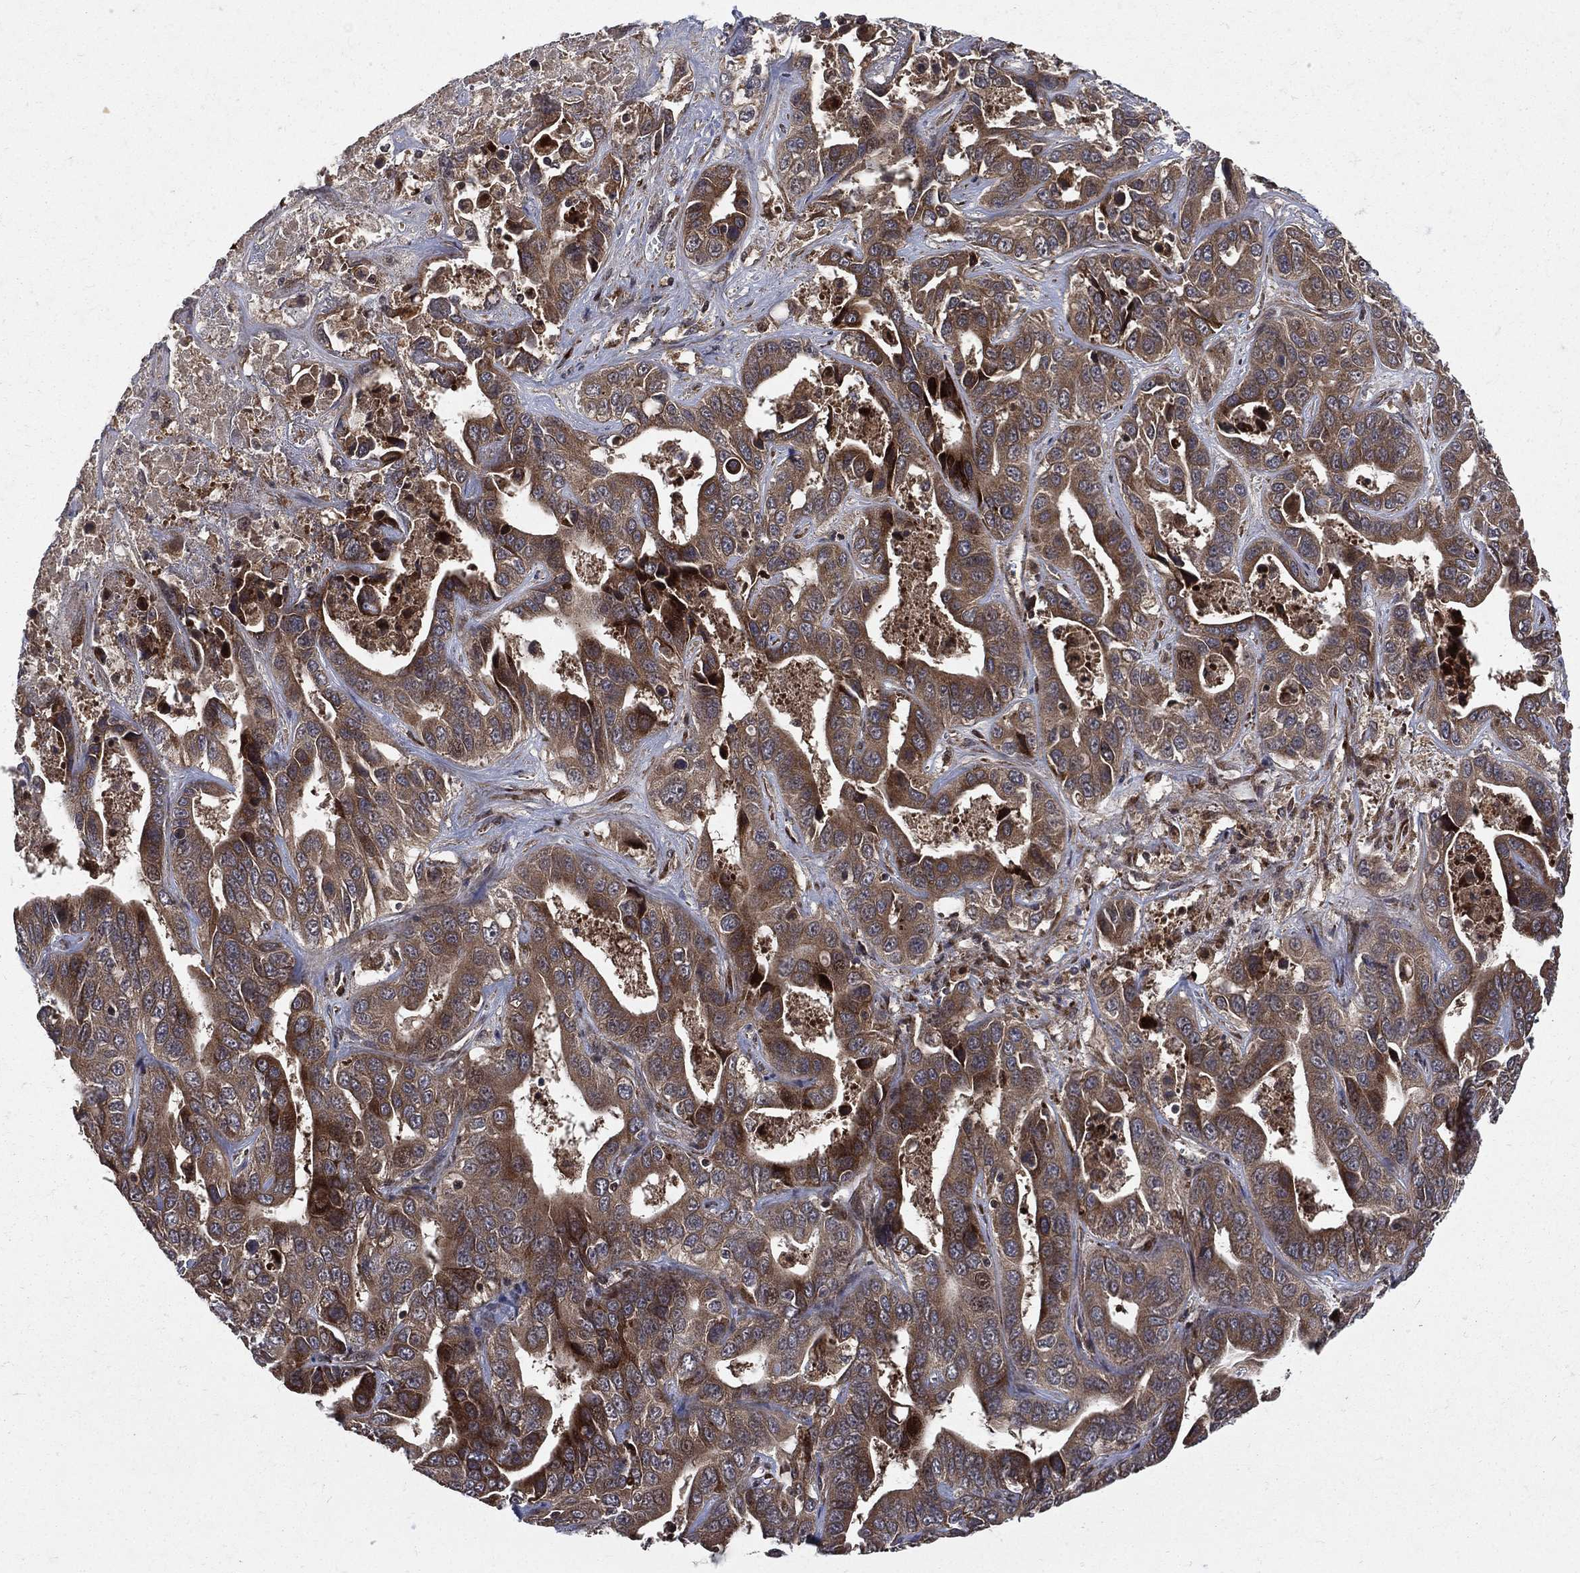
{"staining": {"intensity": "strong", "quantity": "25%-75%", "location": "cytoplasmic/membranous"}, "tissue": "liver cancer", "cell_type": "Tumor cells", "image_type": "cancer", "snomed": [{"axis": "morphology", "description": "Cholangiocarcinoma"}, {"axis": "topography", "description": "Liver"}], "caption": "Protein expression analysis of human cholangiocarcinoma (liver) reveals strong cytoplasmic/membranous positivity in approximately 25%-75% of tumor cells. The staining was performed using DAB (3,3'-diaminobenzidine), with brown indicating positive protein expression. Nuclei are stained blue with hematoxylin.", "gene": "RAB11FIP4", "patient": {"sex": "female", "age": 52}}